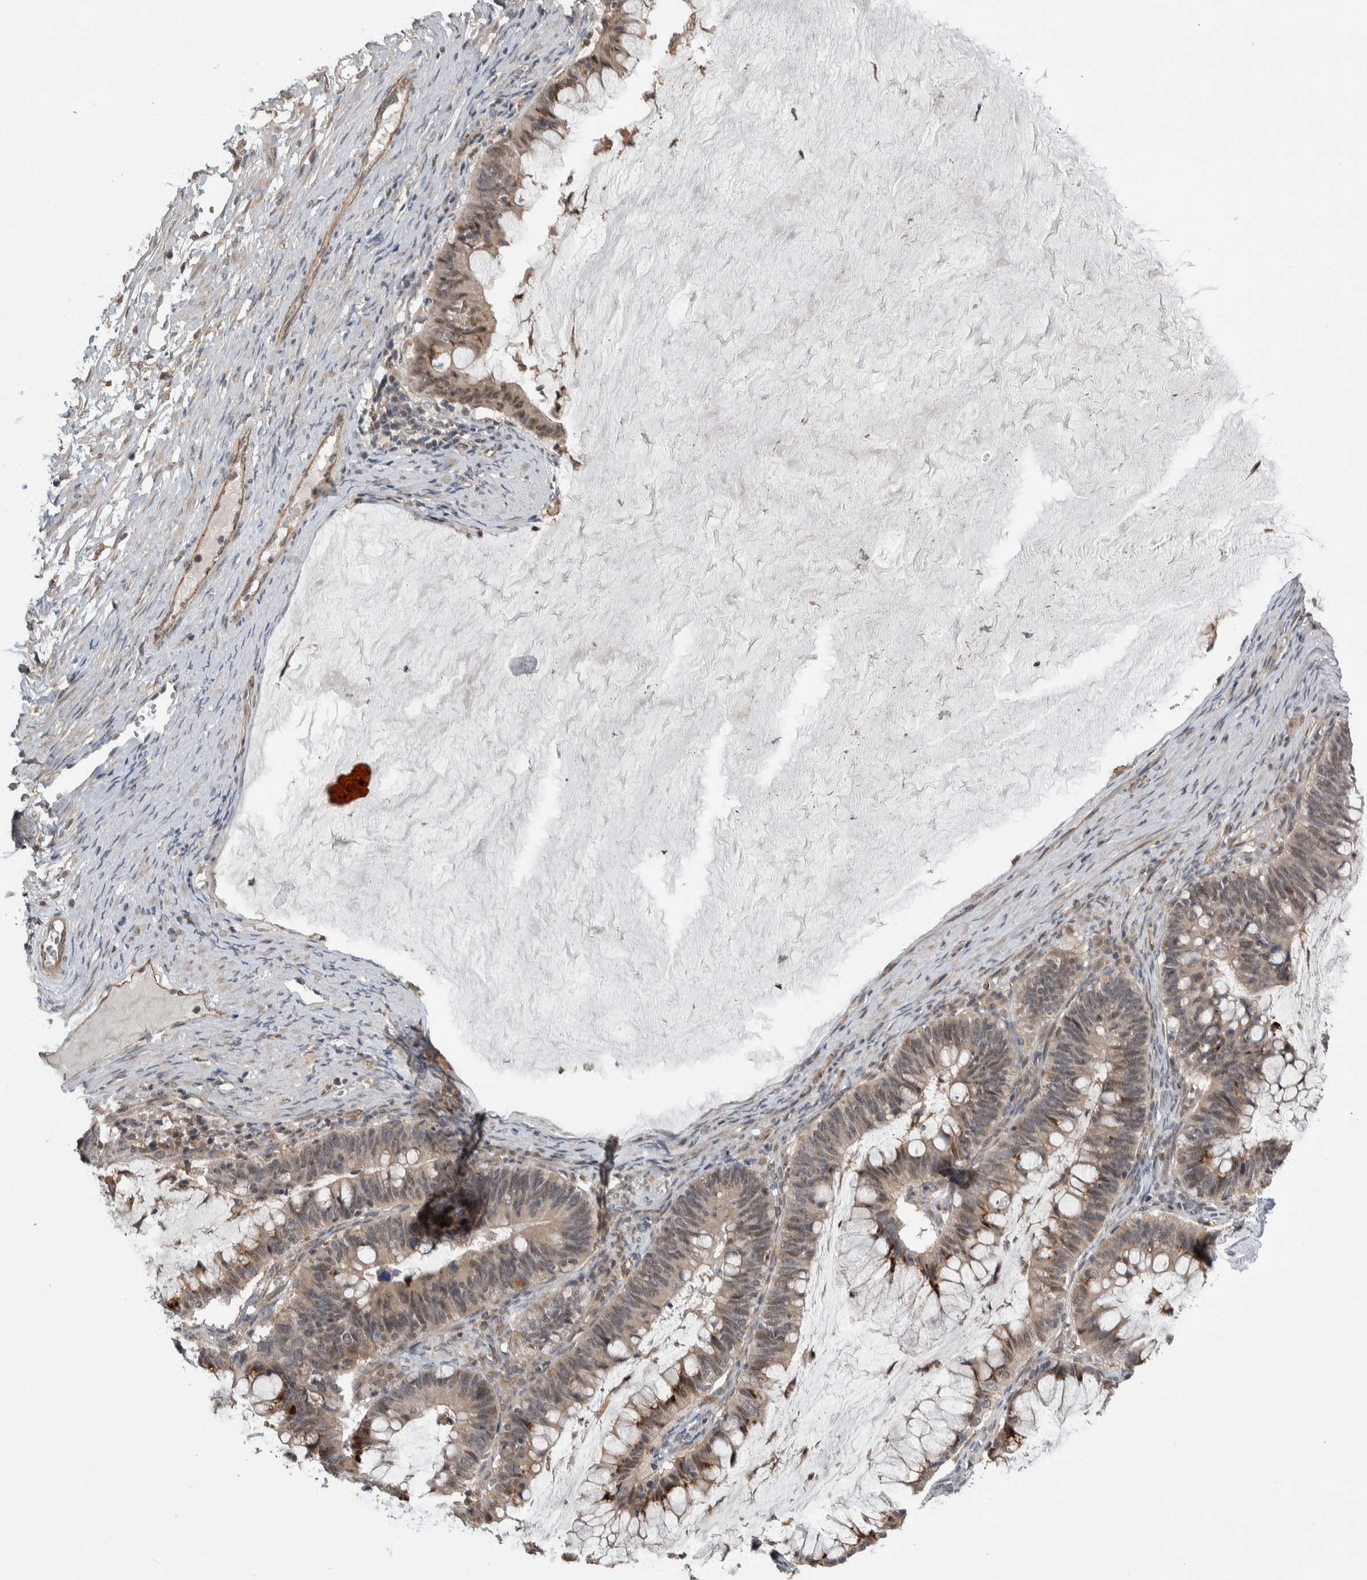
{"staining": {"intensity": "weak", "quantity": "25%-75%", "location": "cytoplasmic/membranous,nuclear"}, "tissue": "ovarian cancer", "cell_type": "Tumor cells", "image_type": "cancer", "snomed": [{"axis": "morphology", "description": "Cystadenocarcinoma, mucinous, NOS"}, {"axis": "topography", "description": "Ovary"}], "caption": "Protein analysis of ovarian cancer tissue reveals weak cytoplasmic/membranous and nuclear staining in approximately 25%-75% of tumor cells.", "gene": "PRDM4", "patient": {"sex": "female", "age": 61}}